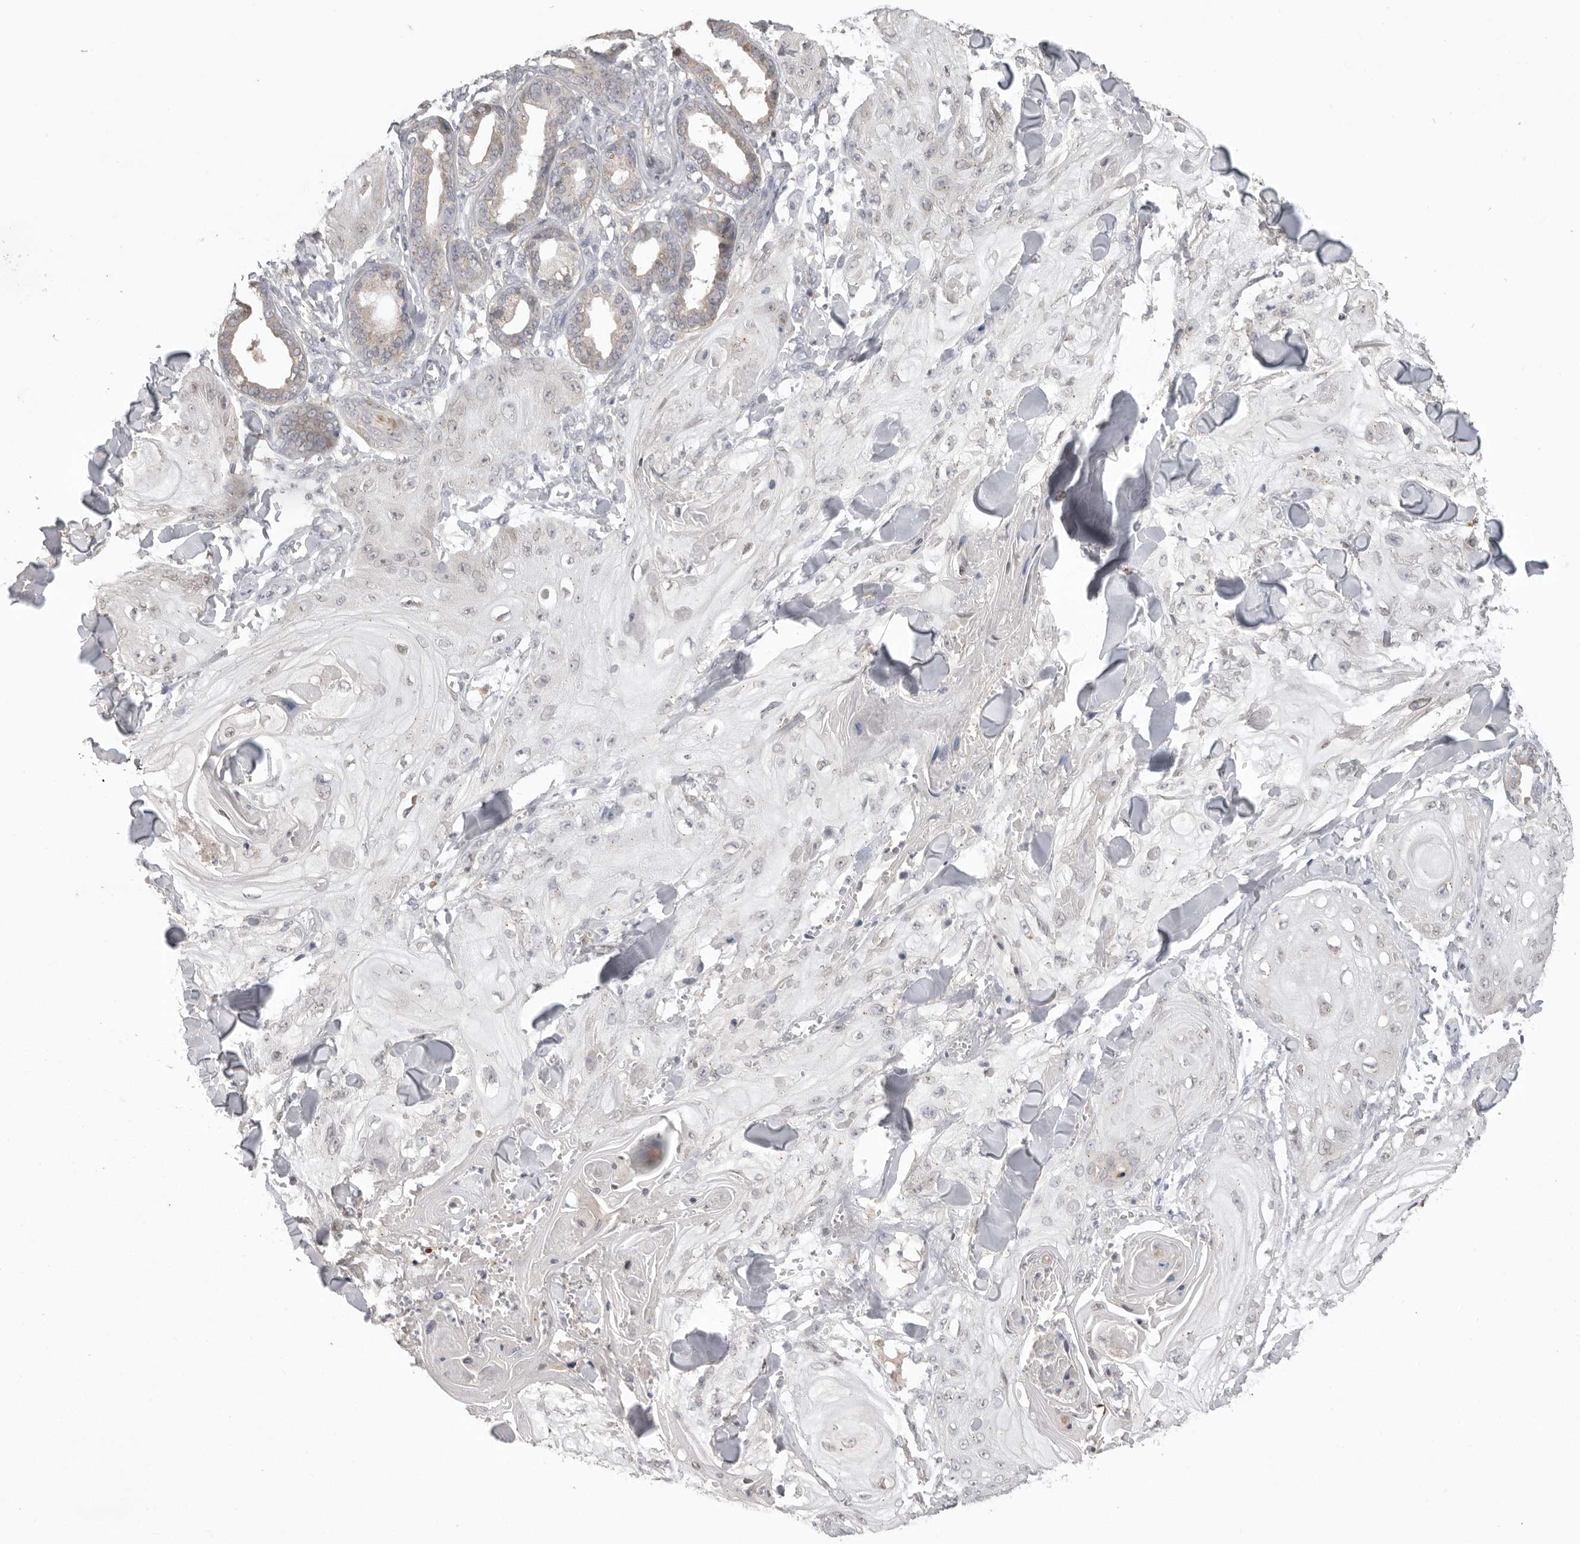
{"staining": {"intensity": "negative", "quantity": "none", "location": "none"}, "tissue": "skin cancer", "cell_type": "Tumor cells", "image_type": "cancer", "snomed": [{"axis": "morphology", "description": "Squamous cell carcinoma, NOS"}, {"axis": "topography", "description": "Skin"}], "caption": "Tumor cells are negative for protein expression in human skin cancer.", "gene": "TLR3", "patient": {"sex": "male", "age": 74}}